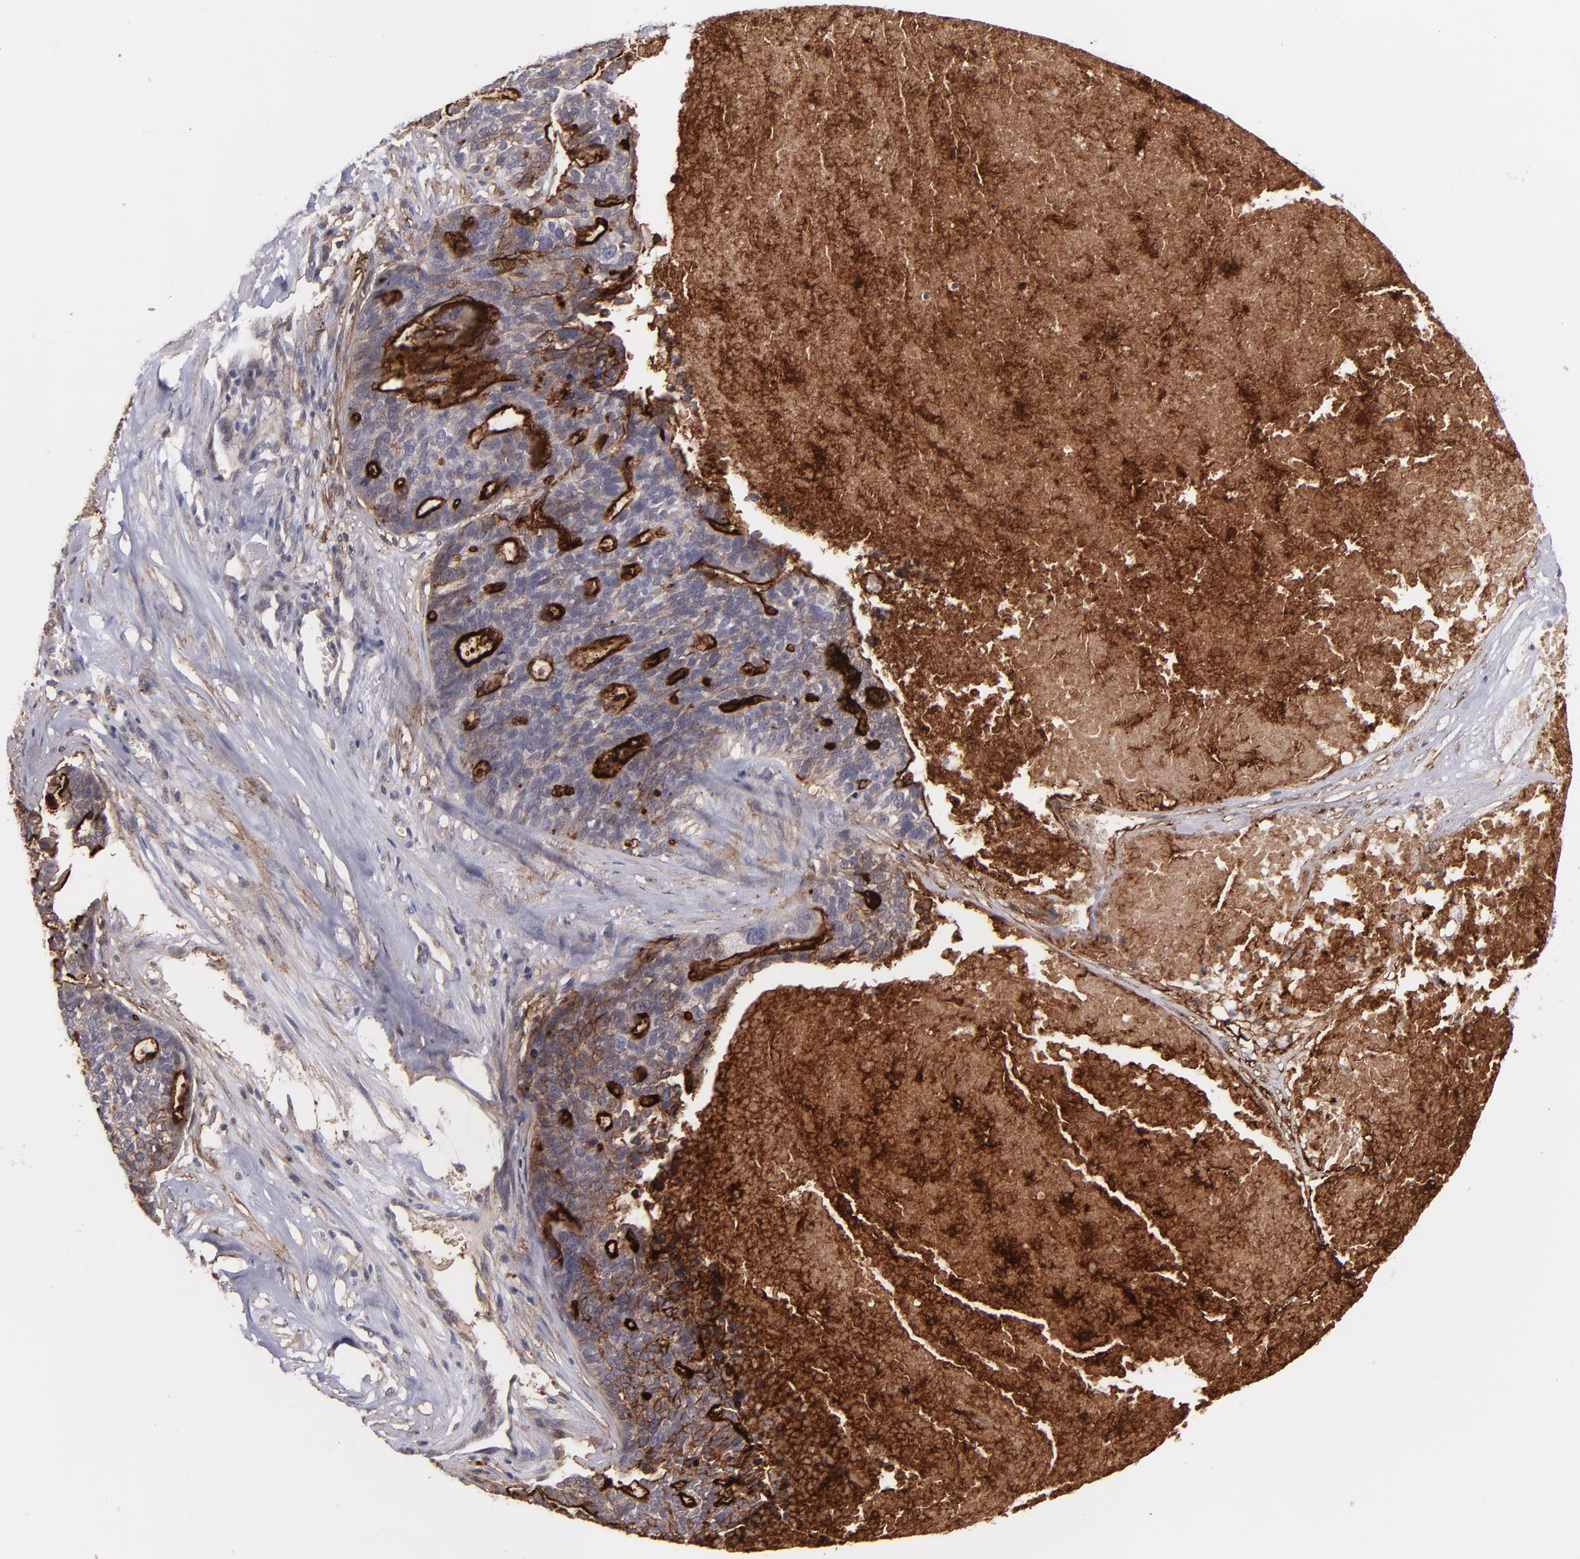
{"staining": {"intensity": "strong", "quantity": "<25%", "location": "cytoplasmic/membranous"}, "tissue": "ovarian cancer", "cell_type": "Tumor cells", "image_type": "cancer", "snomed": [{"axis": "morphology", "description": "Cystadenocarcinoma, serous, NOS"}, {"axis": "topography", "description": "Ovary"}], "caption": "Protein expression analysis of human ovarian cancer (serous cystadenocarcinoma) reveals strong cytoplasmic/membranous staining in approximately <25% of tumor cells.", "gene": "ICAM1", "patient": {"sex": "female", "age": 59}}